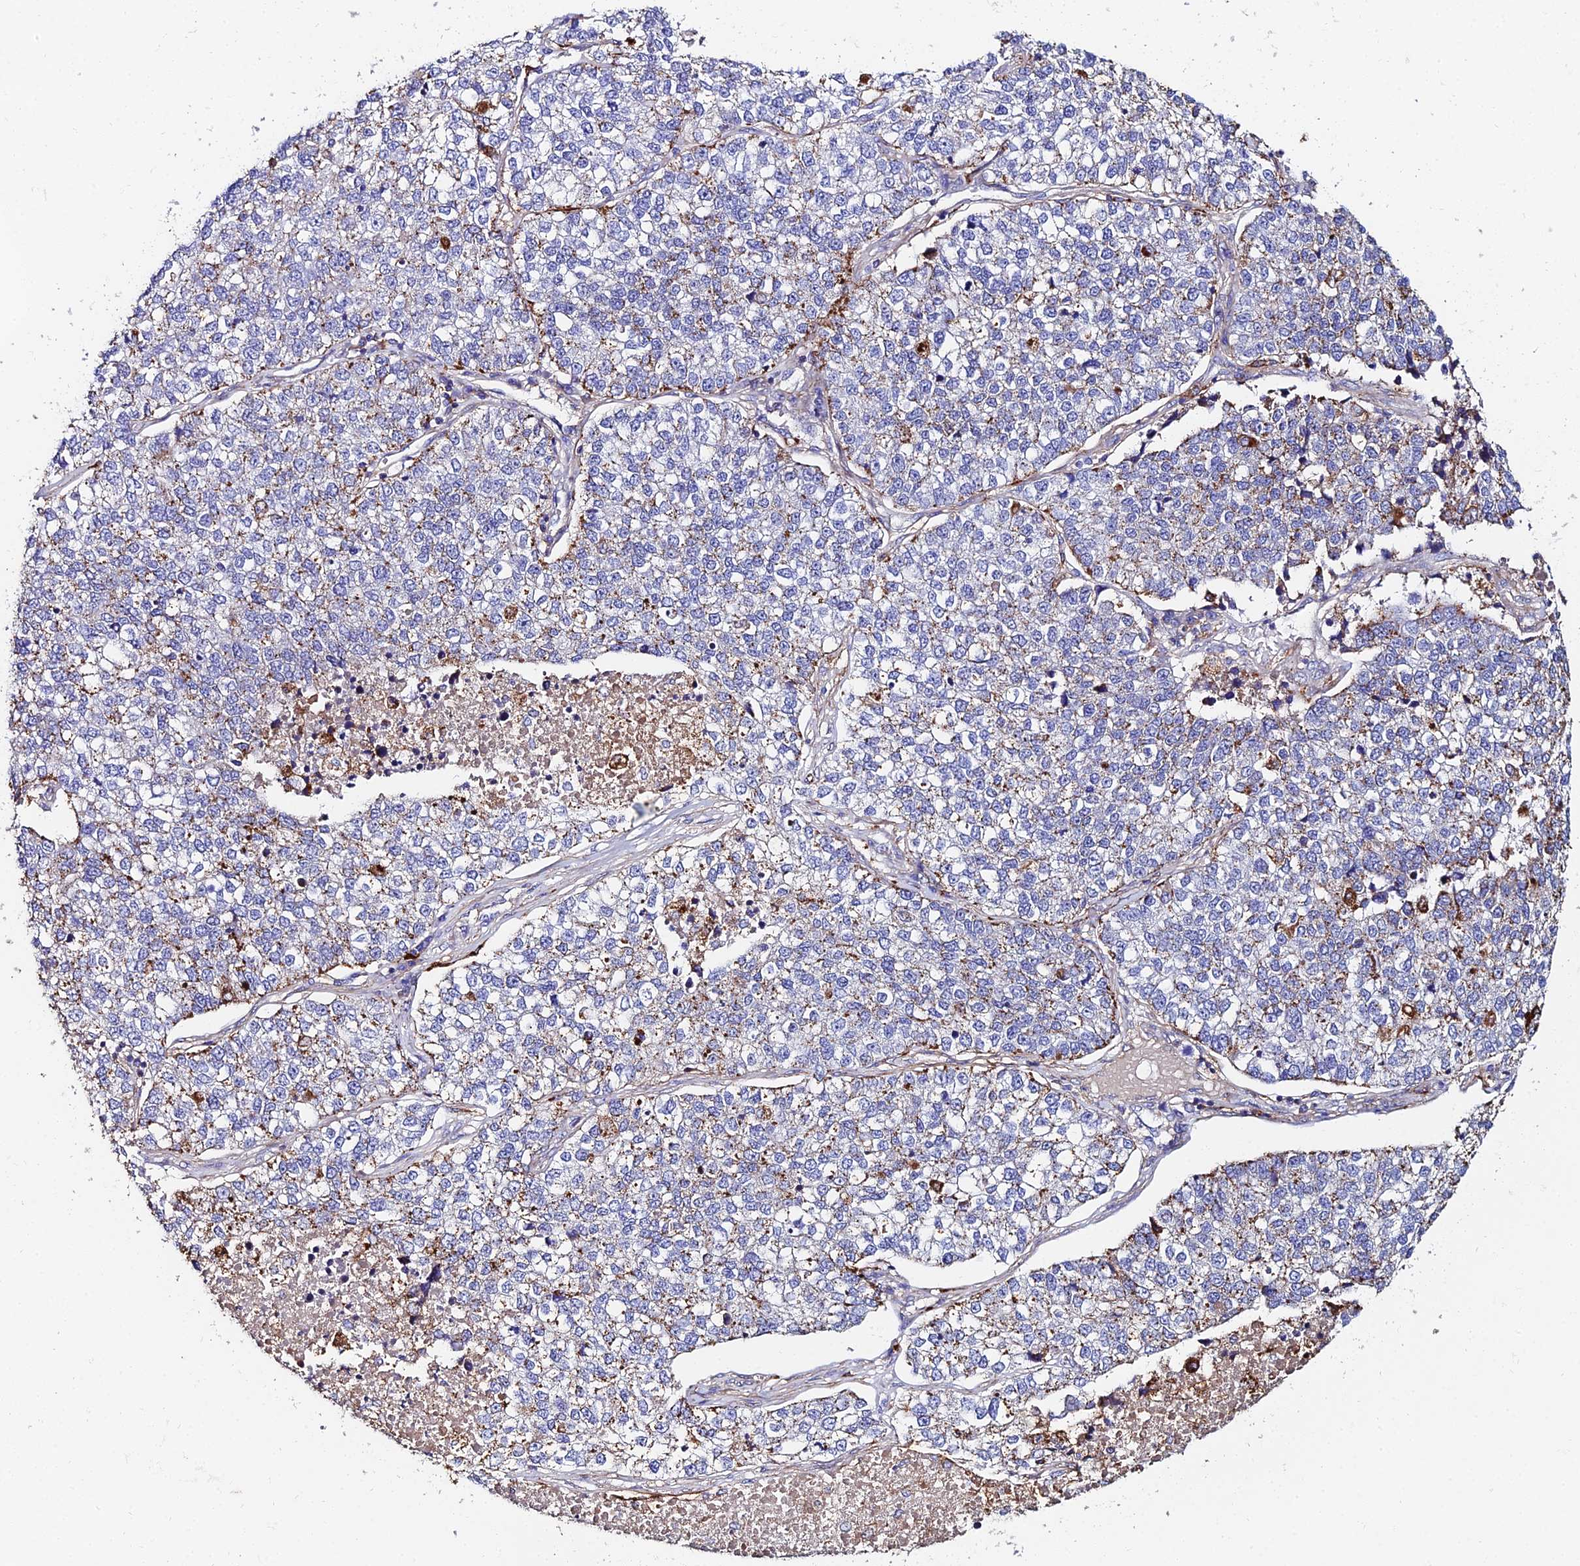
{"staining": {"intensity": "moderate", "quantity": "<25%", "location": "cytoplasmic/membranous"}, "tissue": "lung cancer", "cell_type": "Tumor cells", "image_type": "cancer", "snomed": [{"axis": "morphology", "description": "Adenocarcinoma, NOS"}, {"axis": "topography", "description": "Lung"}], "caption": "The photomicrograph exhibits staining of lung cancer, revealing moderate cytoplasmic/membranous protein staining (brown color) within tumor cells. The staining was performed using DAB, with brown indicating positive protein expression. Nuclei are stained blue with hematoxylin.", "gene": "C6", "patient": {"sex": "male", "age": 49}}